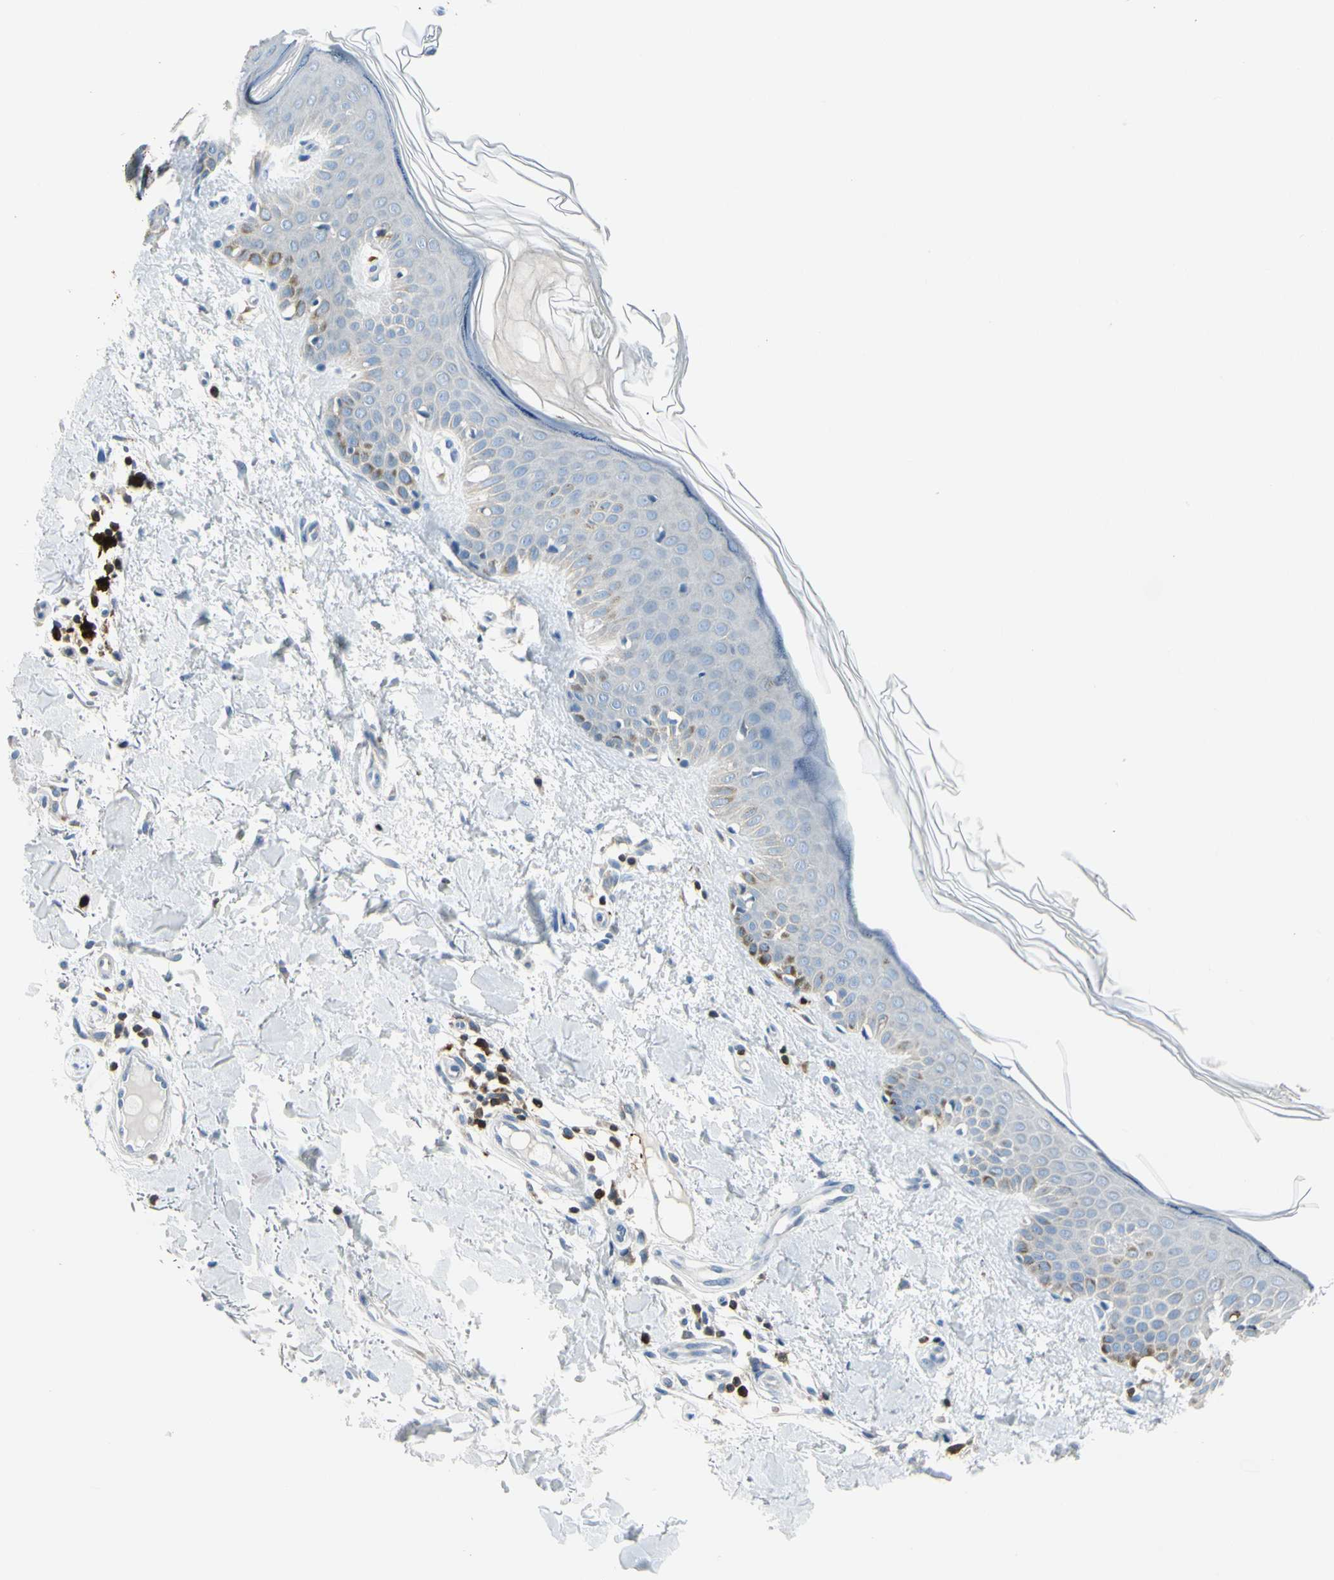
{"staining": {"intensity": "negative", "quantity": "none", "location": "none"}, "tissue": "skin", "cell_type": "Fibroblasts", "image_type": "normal", "snomed": [{"axis": "morphology", "description": "Normal tissue, NOS"}, {"axis": "topography", "description": "Skin"}], "caption": "Protein analysis of benign skin exhibits no significant staining in fibroblasts. (IHC, brightfield microscopy, high magnification).", "gene": "TRAF1", "patient": {"sex": "male", "age": 67}}